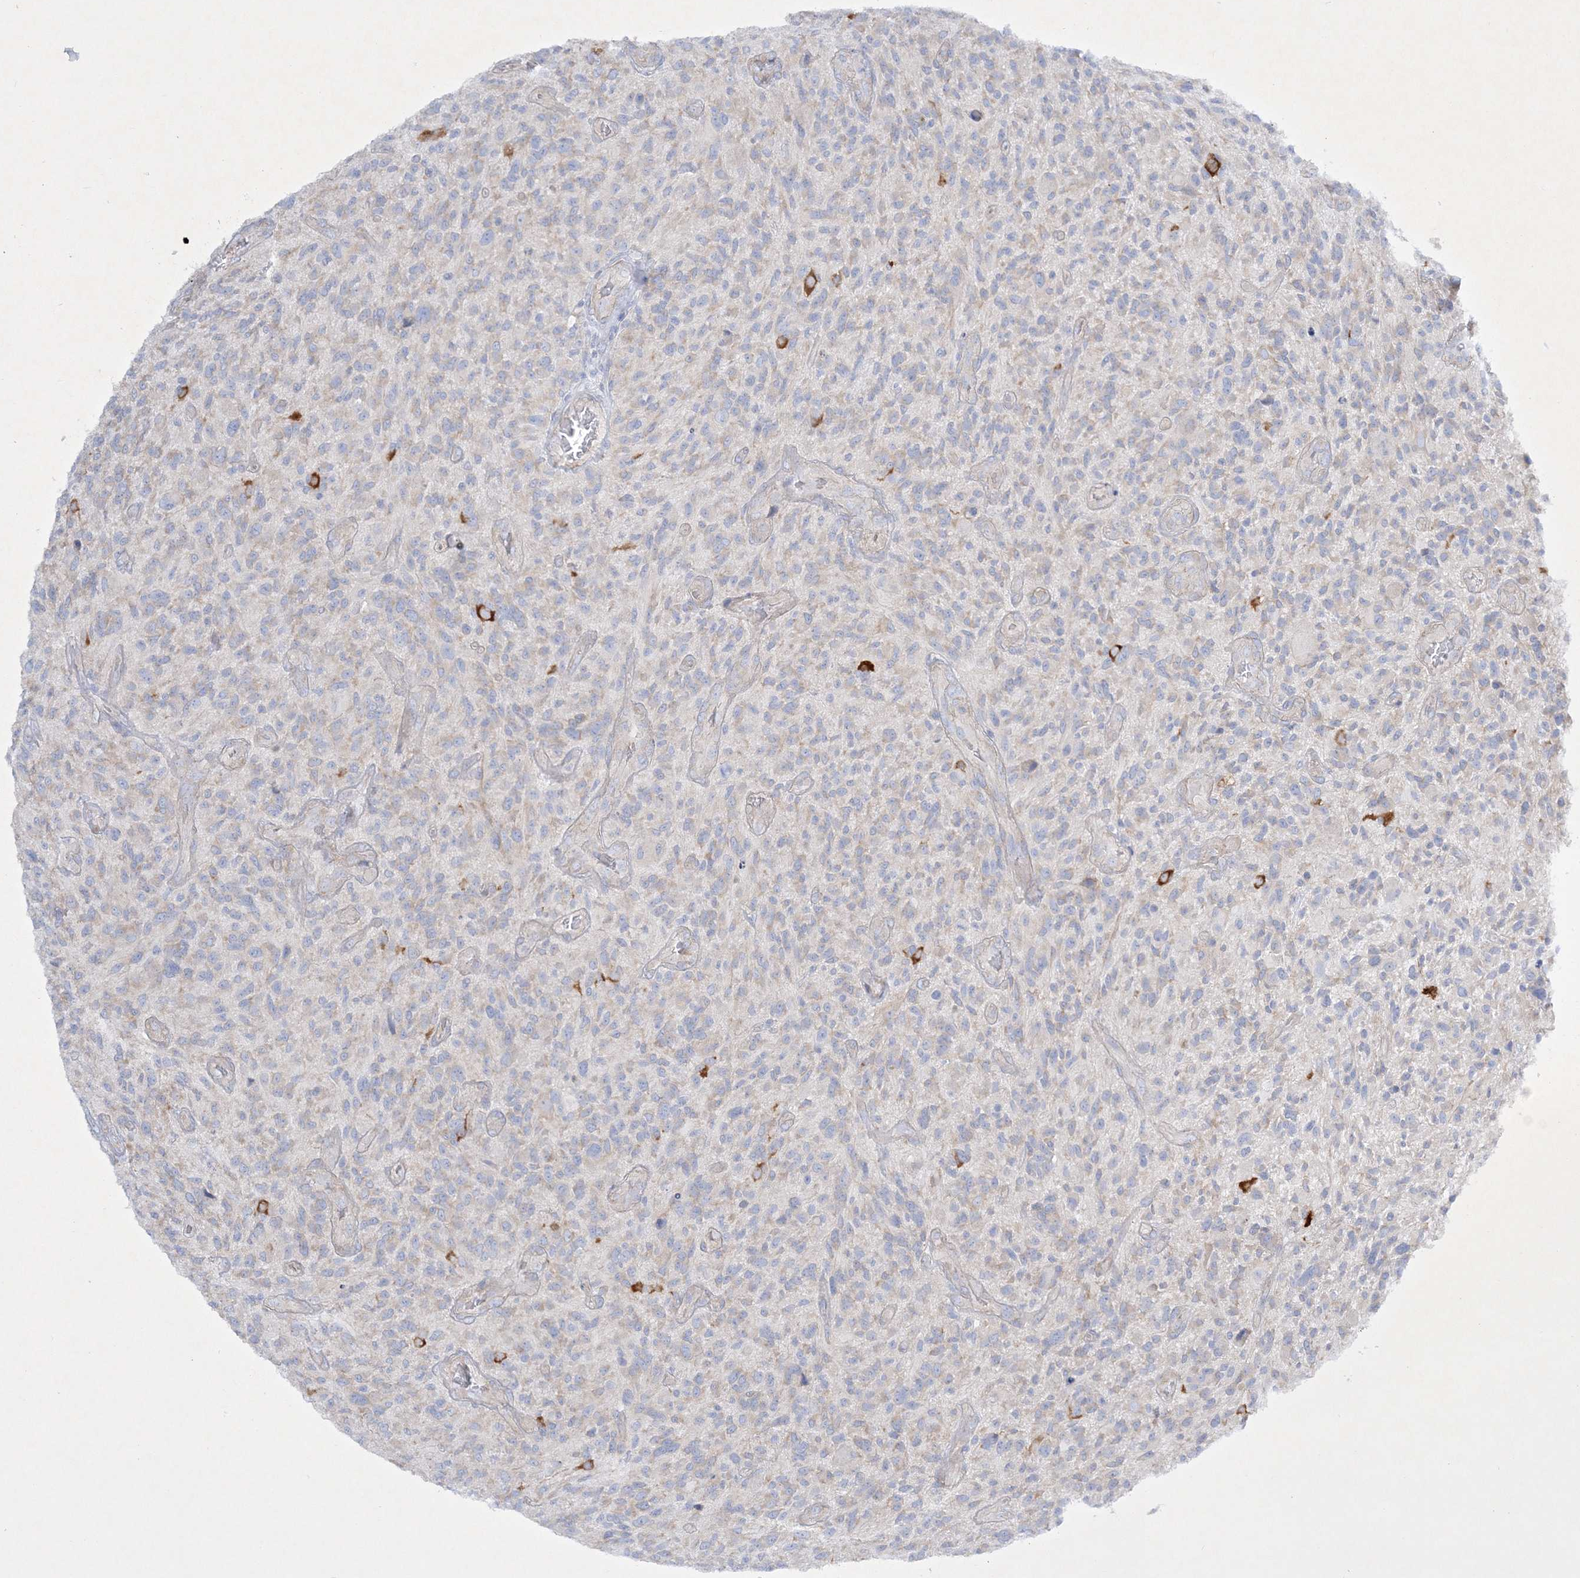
{"staining": {"intensity": "weak", "quantity": "<25%", "location": "cytoplasmic/membranous"}, "tissue": "glioma", "cell_type": "Tumor cells", "image_type": "cancer", "snomed": [{"axis": "morphology", "description": "Glioma, malignant, High grade"}, {"axis": "topography", "description": "Brain"}], "caption": "IHC photomicrograph of neoplastic tissue: human glioma stained with DAB demonstrates no significant protein staining in tumor cells.", "gene": "FARSB", "patient": {"sex": "male", "age": 47}}